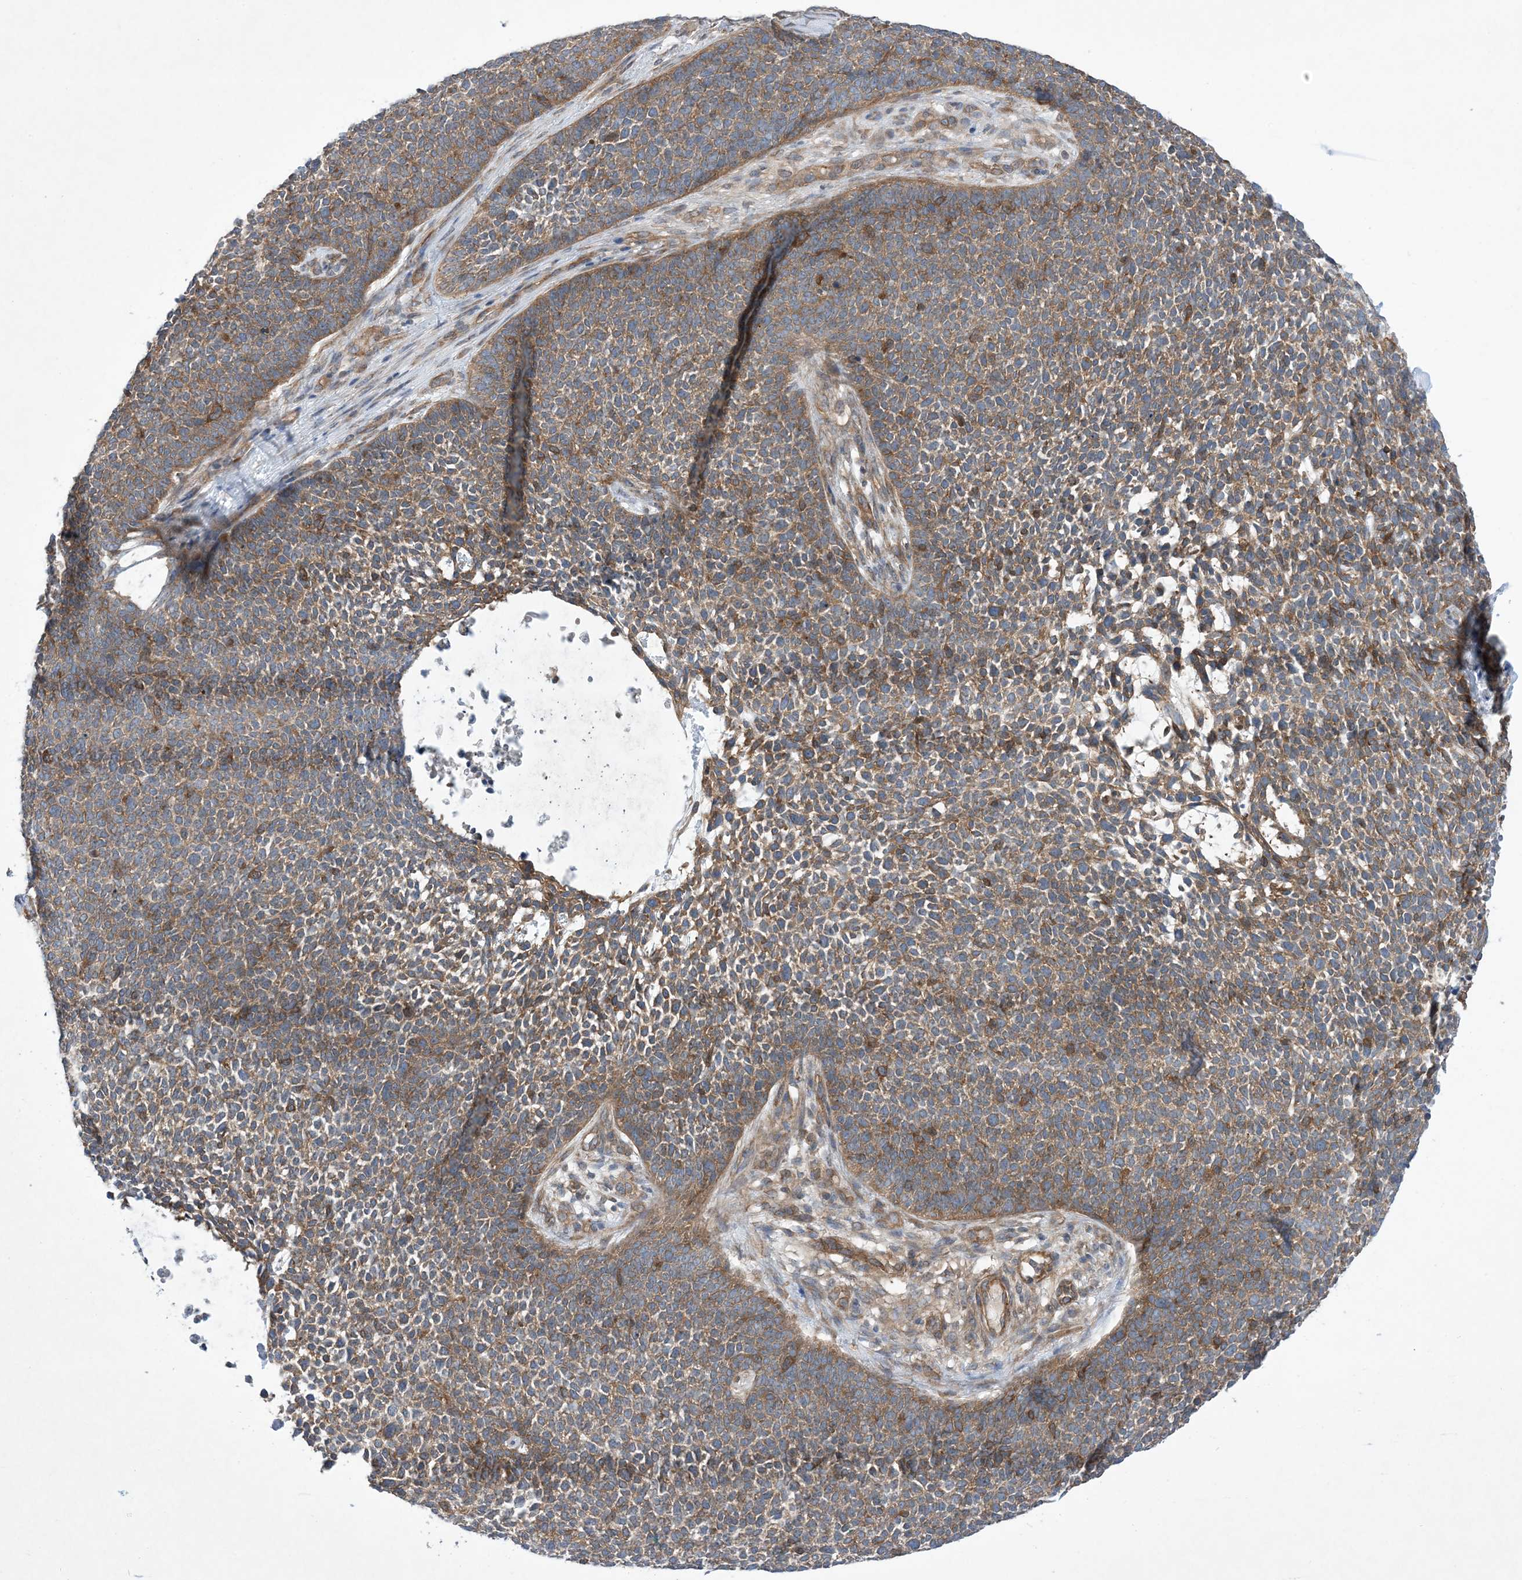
{"staining": {"intensity": "moderate", "quantity": "25%-75%", "location": "cytoplasmic/membranous"}, "tissue": "skin cancer", "cell_type": "Tumor cells", "image_type": "cancer", "snomed": [{"axis": "morphology", "description": "Basal cell carcinoma"}, {"axis": "topography", "description": "Skin"}], "caption": "Immunohistochemistry (IHC) image of neoplastic tissue: skin cancer stained using IHC shows medium levels of moderate protein expression localized specifically in the cytoplasmic/membranous of tumor cells, appearing as a cytoplasmic/membranous brown color.", "gene": "EHBP1", "patient": {"sex": "female", "age": 84}}